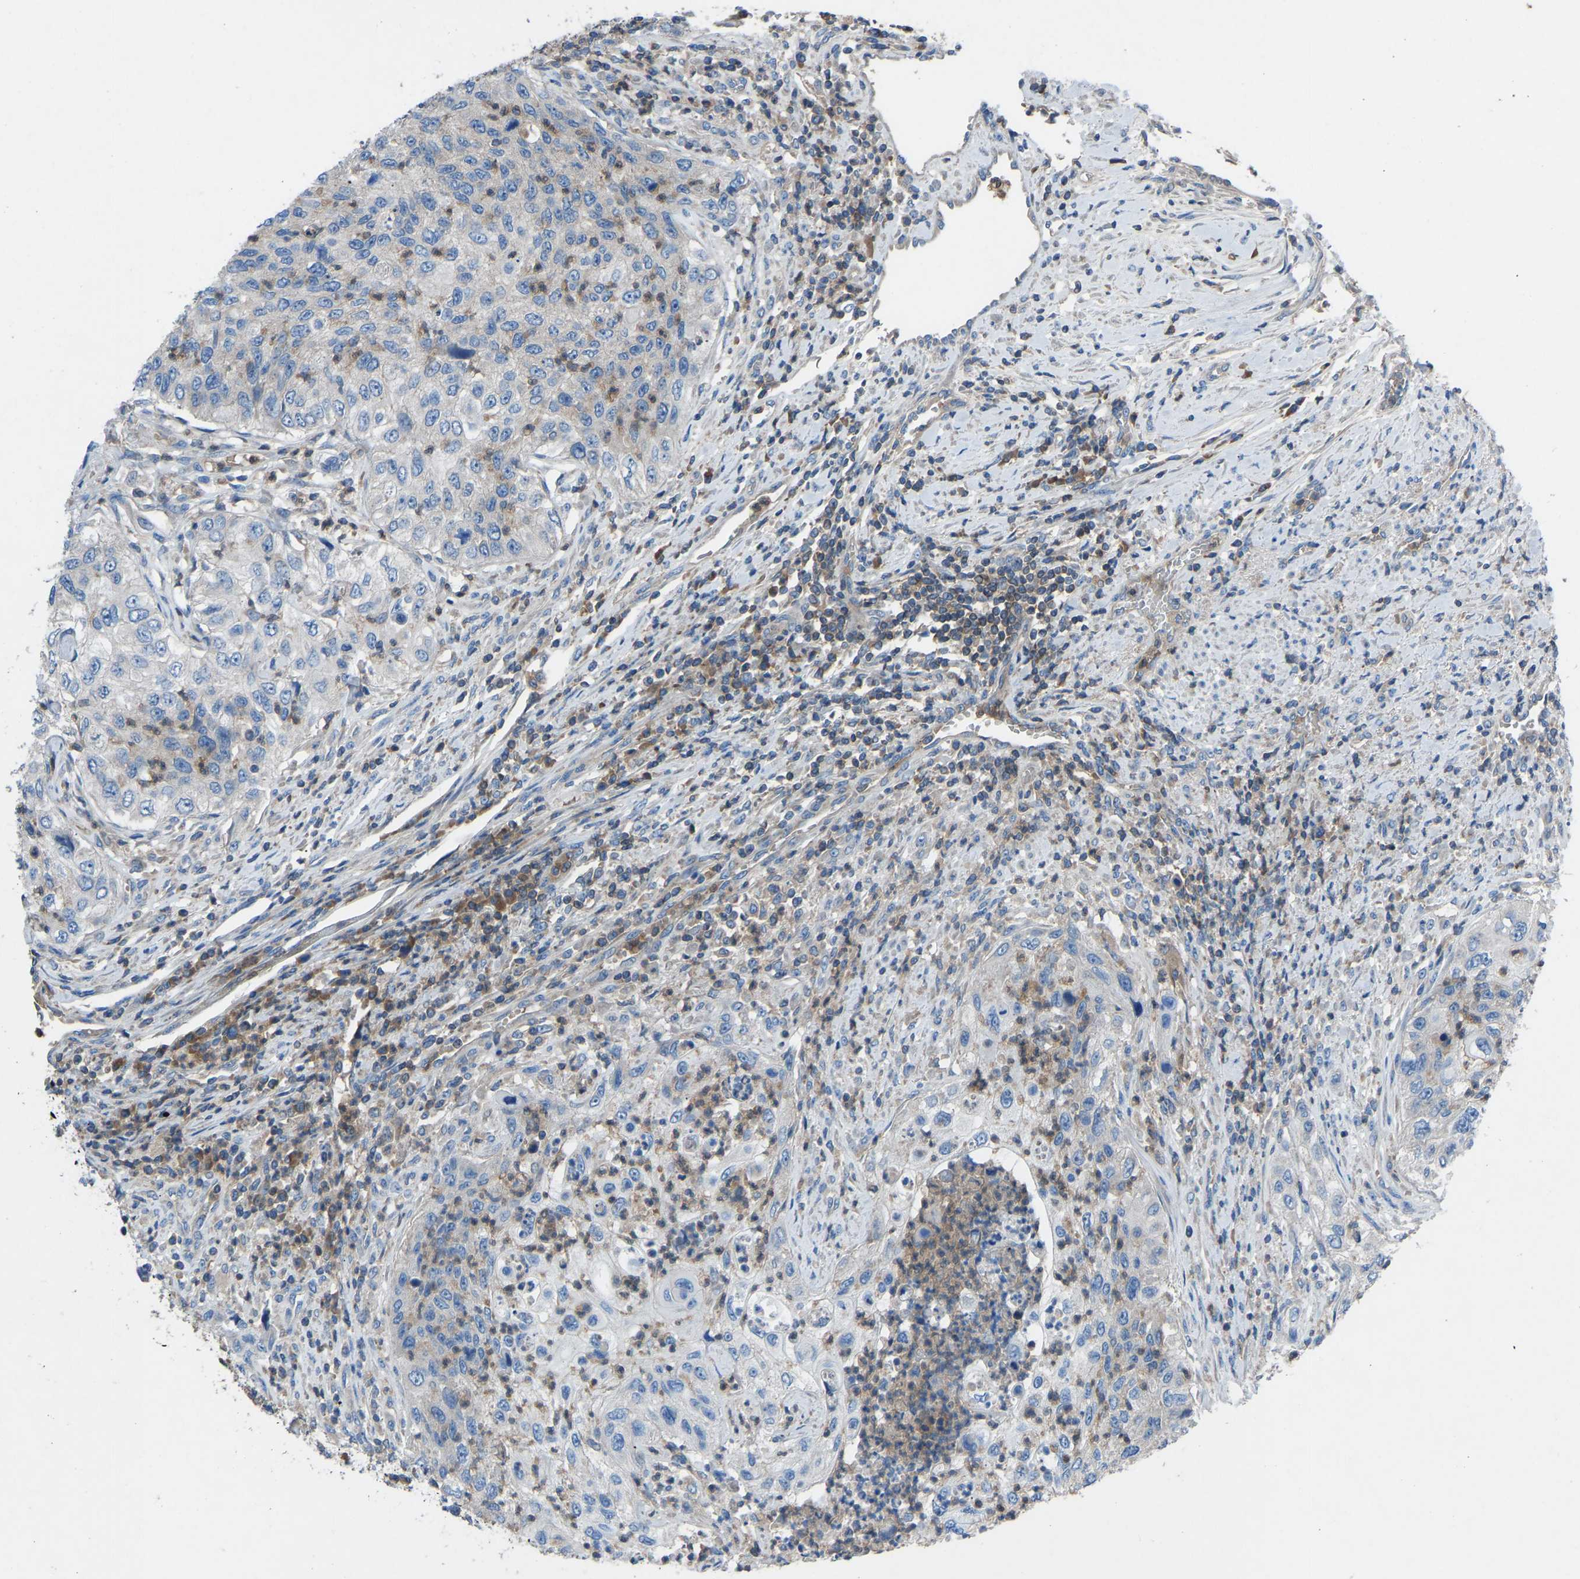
{"staining": {"intensity": "negative", "quantity": "none", "location": "none"}, "tissue": "urothelial cancer", "cell_type": "Tumor cells", "image_type": "cancer", "snomed": [{"axis": "morphology", "description": "Urothelial carcinoma, High grade"}, {"axis": "topography", "description": "Urinary bladder"}], "caption": "Histopathology image shows no significant protein expression in tumor cells of urothelial carcinoma (high-grade).", "gene": "GRK6", "patient": {"sex": "female", "age": 60}}